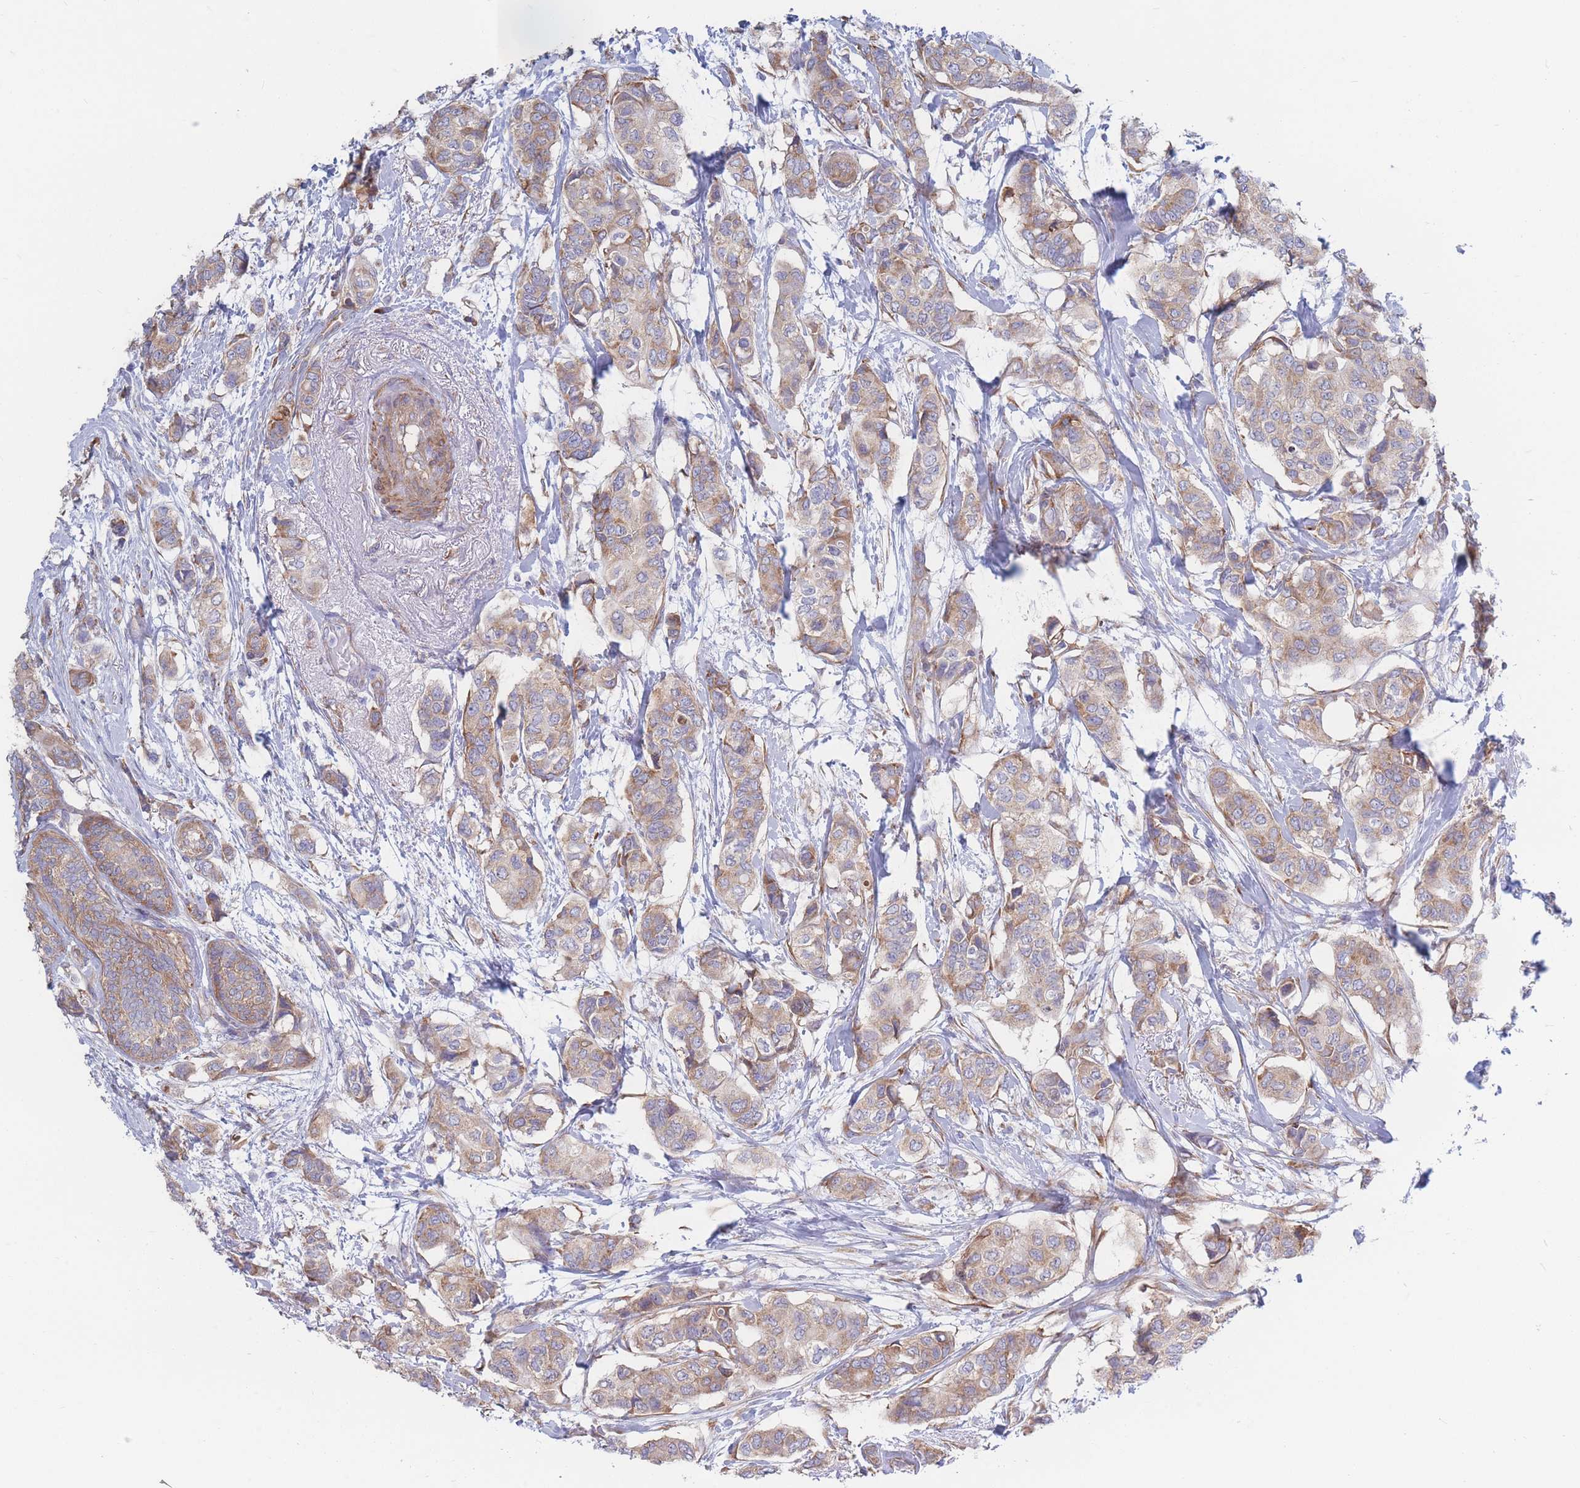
{"staining": {"intensity": "weak", "quantity": ">75%", "location": "cytoplasmic/membranous"}, "tissue": "breast cancer", "cell_type": "Tumor cells", "image_type": "cancer", "snomed": [{"axis": "morphology", "description": "Lobular carcinoma"}, {"axis": "topography", "description": "Breast"}], "caption": "Lobular carcinoma (breast) stained with a protein marker demonstrates weak staining in tumor cells.", "gene": "RPL8", "patient": {"sex": "female", "age": 51}}